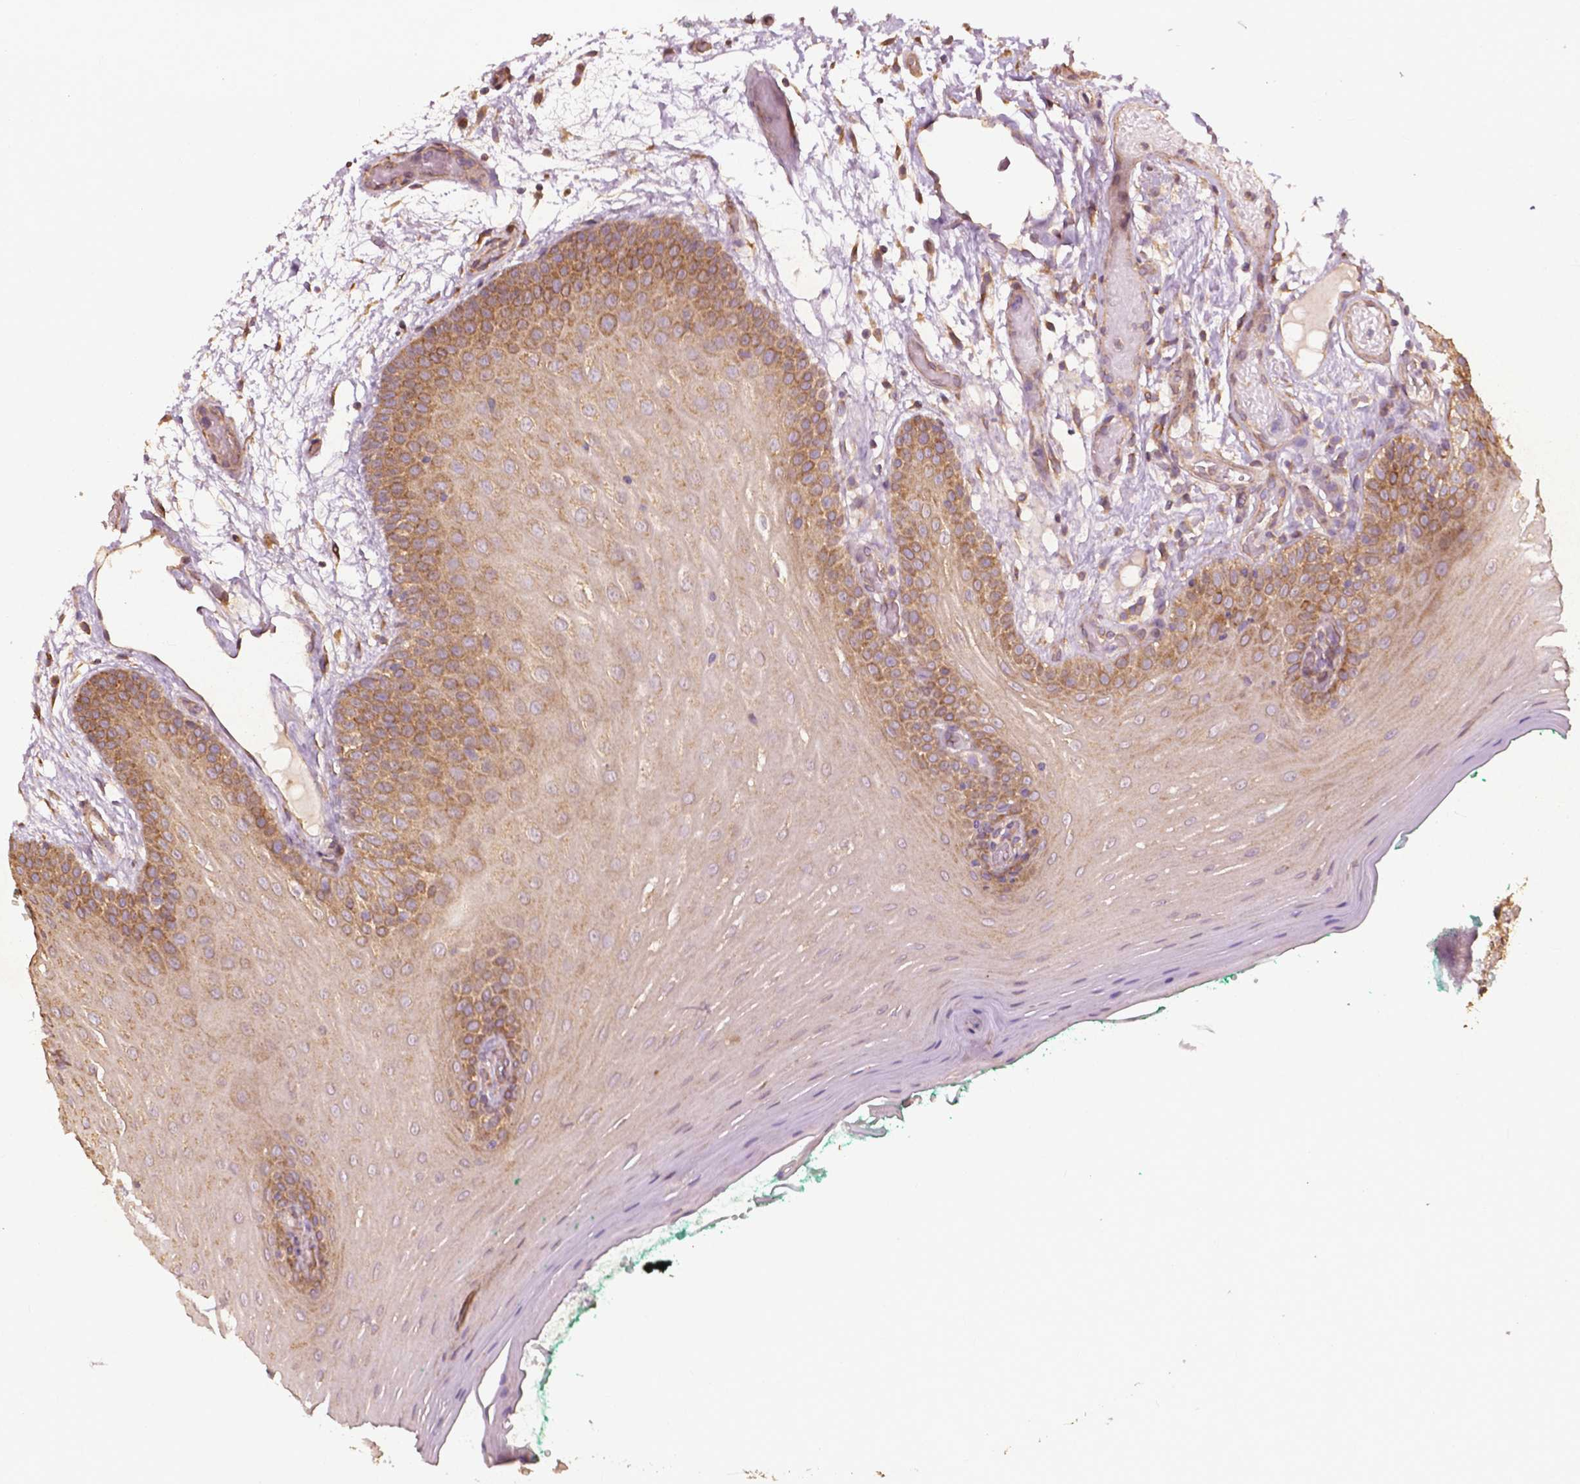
{"staining": {"intensity": "moderate", "quantity": "25%-75%", "location": "cytoplasmic/membranous"}, "tissue": "oral mucosa", "cell_type": "Squamous epithelial cells", "image_type": "normal", "snomed": [{"axis": "morphology", "description": "Normal tissue, NOS"}, {"axis": "morphology", "description": "Squamous cell carcinoma, NOS"}, {"axis": "topography", "description": "Oral tissue"}, {"axis": "topography", "description": "Head-Neck"}], "caption": "Normal oral mucosa exhibits moderate cytoplasmic/membranous staining in about 25%-75% of squamous epithelial cells (Stains: DAB (3,3'-diaminobenzidine) in brown, nuclei in blue, Microscopy: brightfield microscopy at high magnification)..", "gene": "G3BP1", "patient": {"sex": "male", "age": 78}}